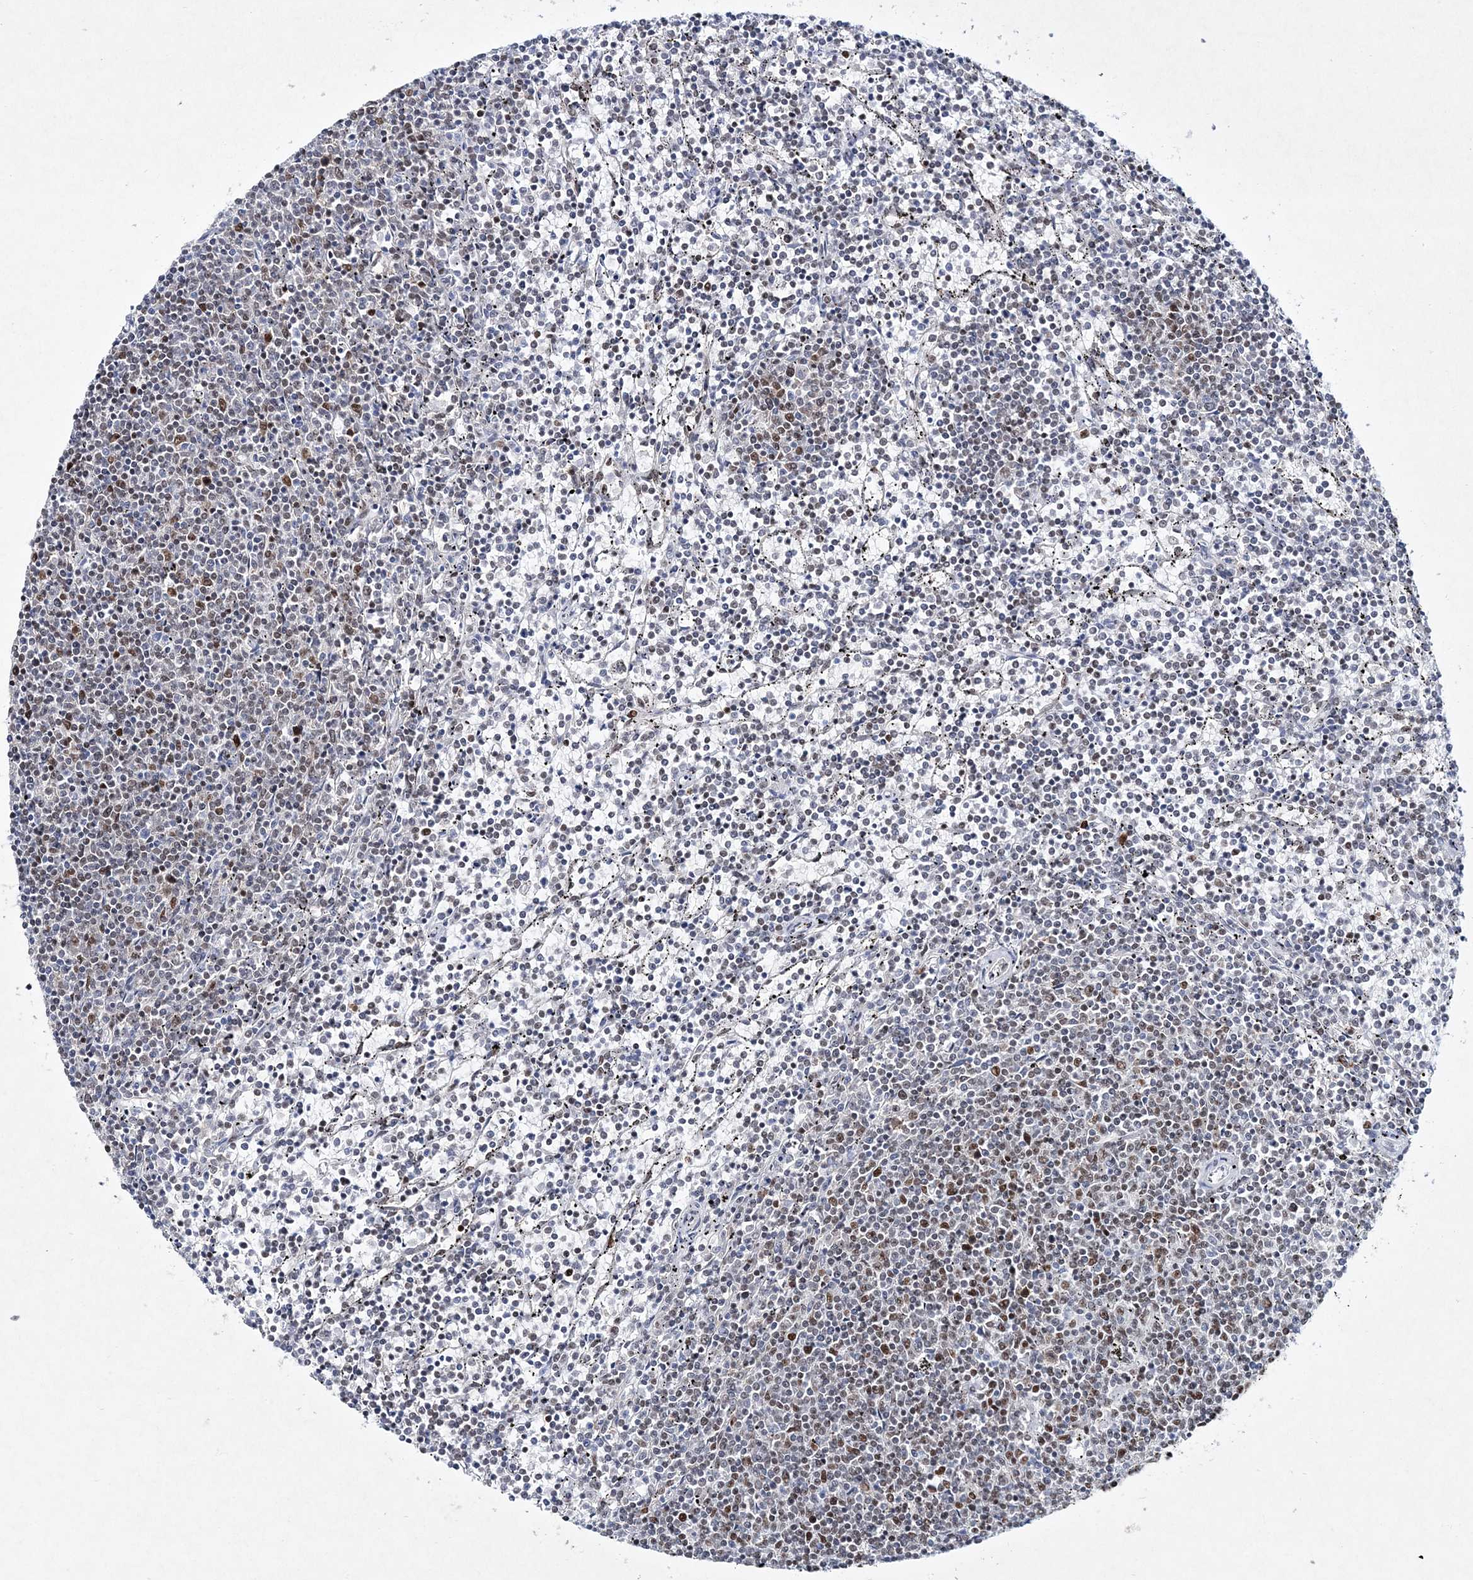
{"staining": {"intensity": "weak", "quantity": "<25%", "location": "nuclear"}, "tissue": "lymphoma", "cell_type": "Tumor cells", "image_type": "cancer", "snomed": [{"axis": "morphology", "description": "Malignant lymphoma, non-Hodgkin's type, Low grade"}, {"axis": "topography", "description": "Spleen"}], "caption": "A high-resolution micrograph shows immunohistochemistry (IHC) staining of malignant lymphoma, non-Hodgkin's type (low-grade), which exhibits no significant staining in tumor cells.", "gene": "LRRFIP2", "patient": {"sex": "female", "age": 50}}